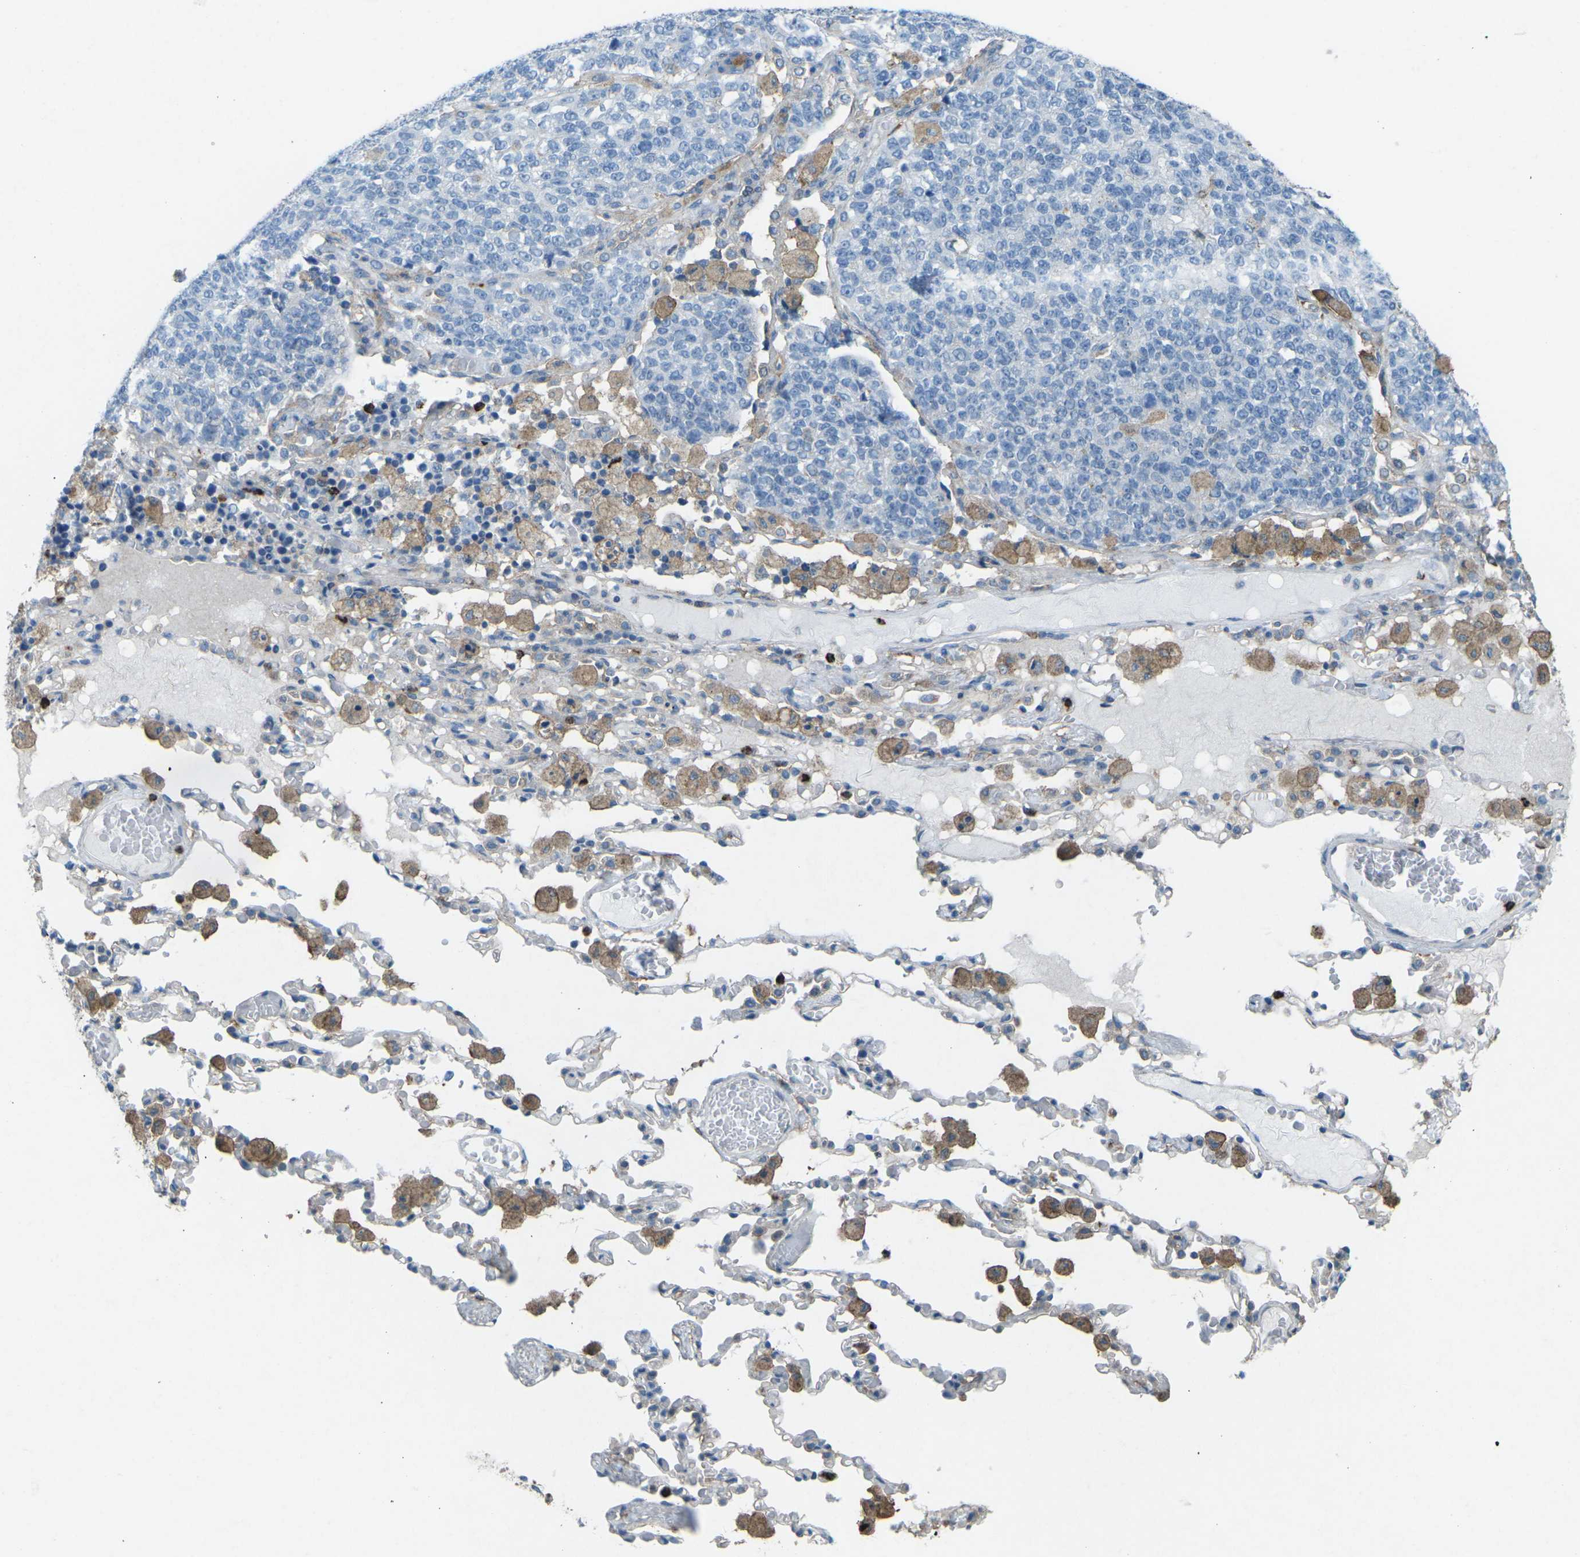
{"staining": {"intensity": "negative", "quantity": "none", "location": "none"}, "tissue": "lung cancer", "cell_type": "Tumor cells", "image_type": "cancer", "snomed": [{"axis": "morphology", "description": "Adenocarcinoma, NOS"}, {"axis": "topography", "description": "Lung"}], "caption": "Micrograph shows no protein staining in tumor cells of lung cancer tissue. Nuclei are stained in blue.", "gene": "STK11", "patient": {"sex": "male", "age": 49}}